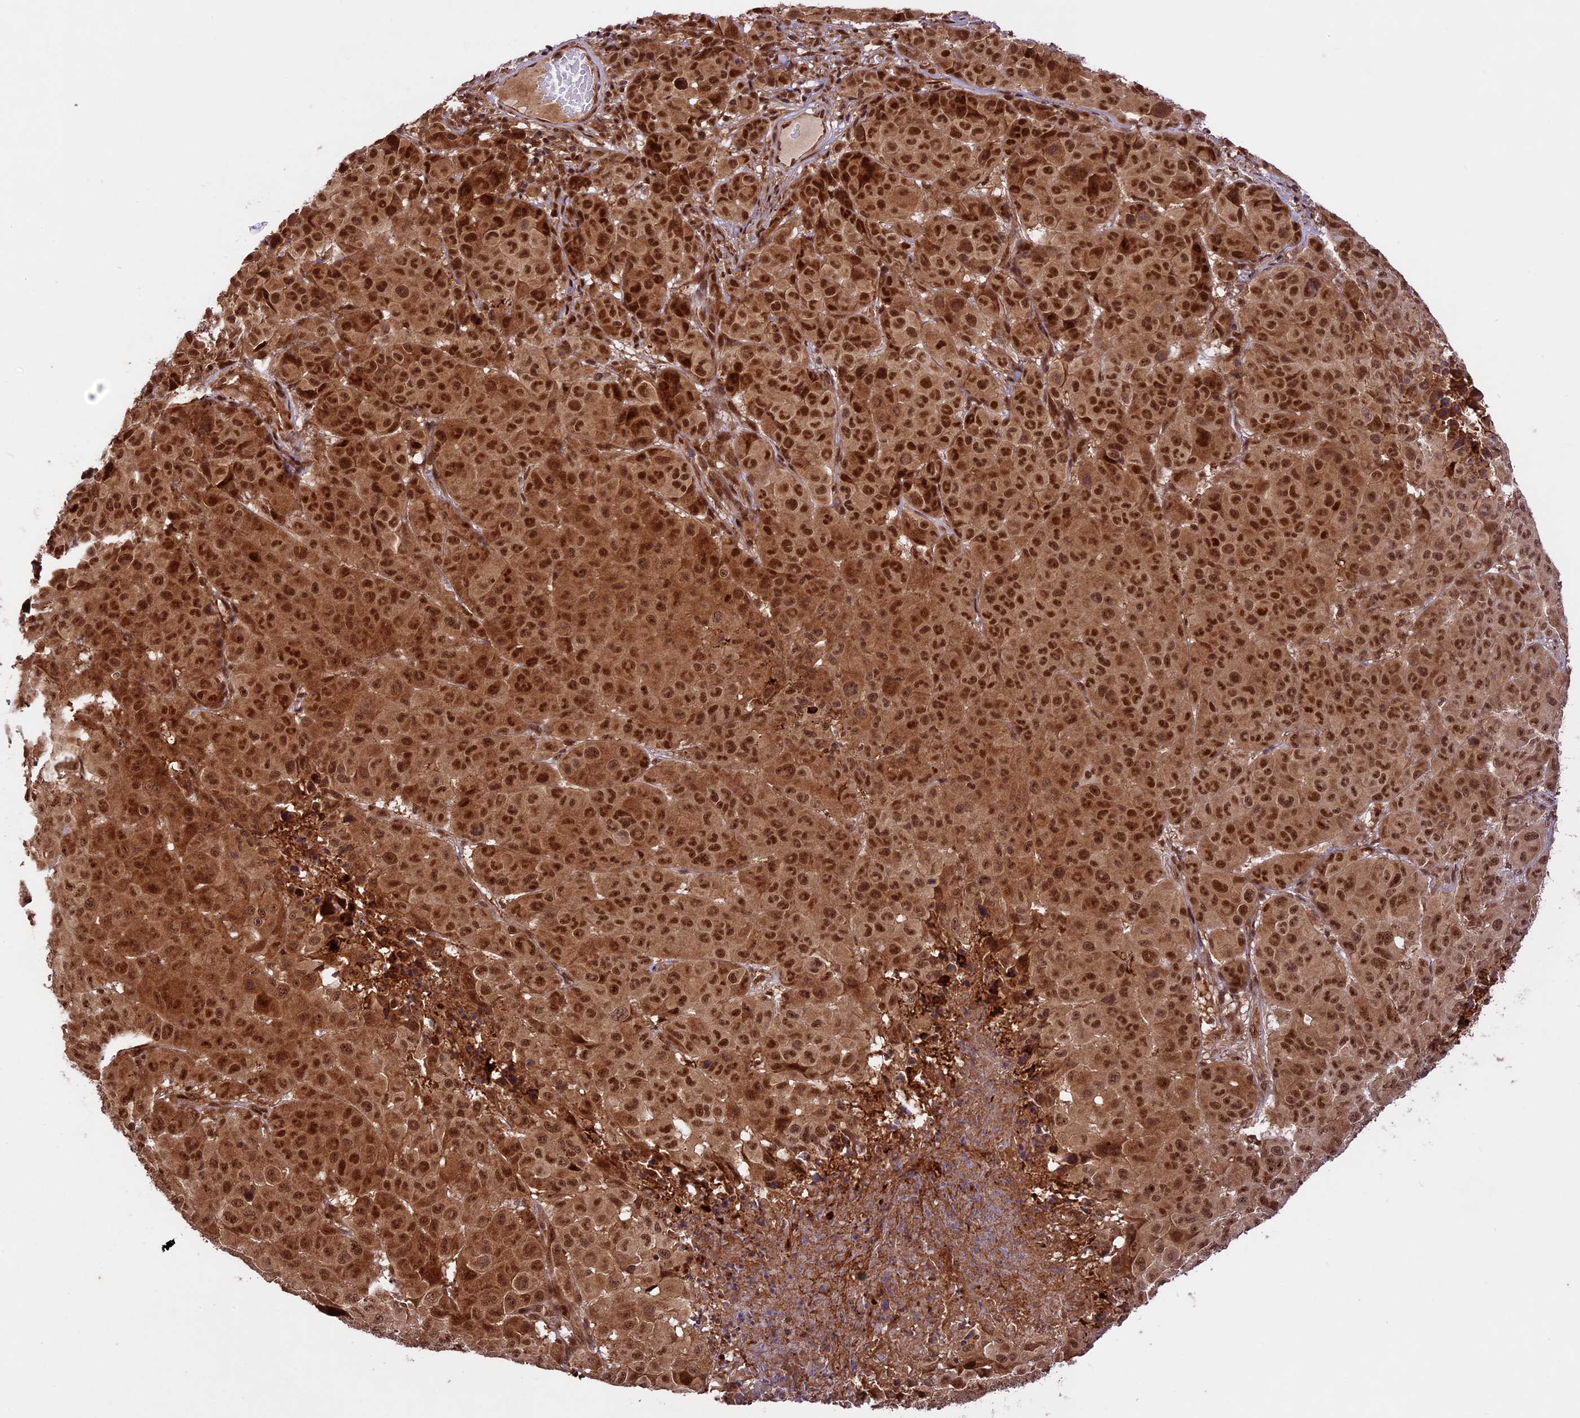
{"staining": {"intensity": "strong", "quantity": ">75%", "location": "cytoplasmic/membranous,nuclear"}, "tissue": "melanoma", "cell_type": "Tumor cells", "image_type": "cancer", "snomed": [{"axis": "morphology", "description": "Malignant melanoma, NOS"}, {"axis": "topography", "description": "Skin"}], "caption": "Immunohistochemical staining of malignant melanoma demonstrates strong cytoplasmic/membranous and nuclear protein expression in approximately >75% of tumor cells.", "gene": "DHX38", "patient": {"sex": "male", "age": 73}}